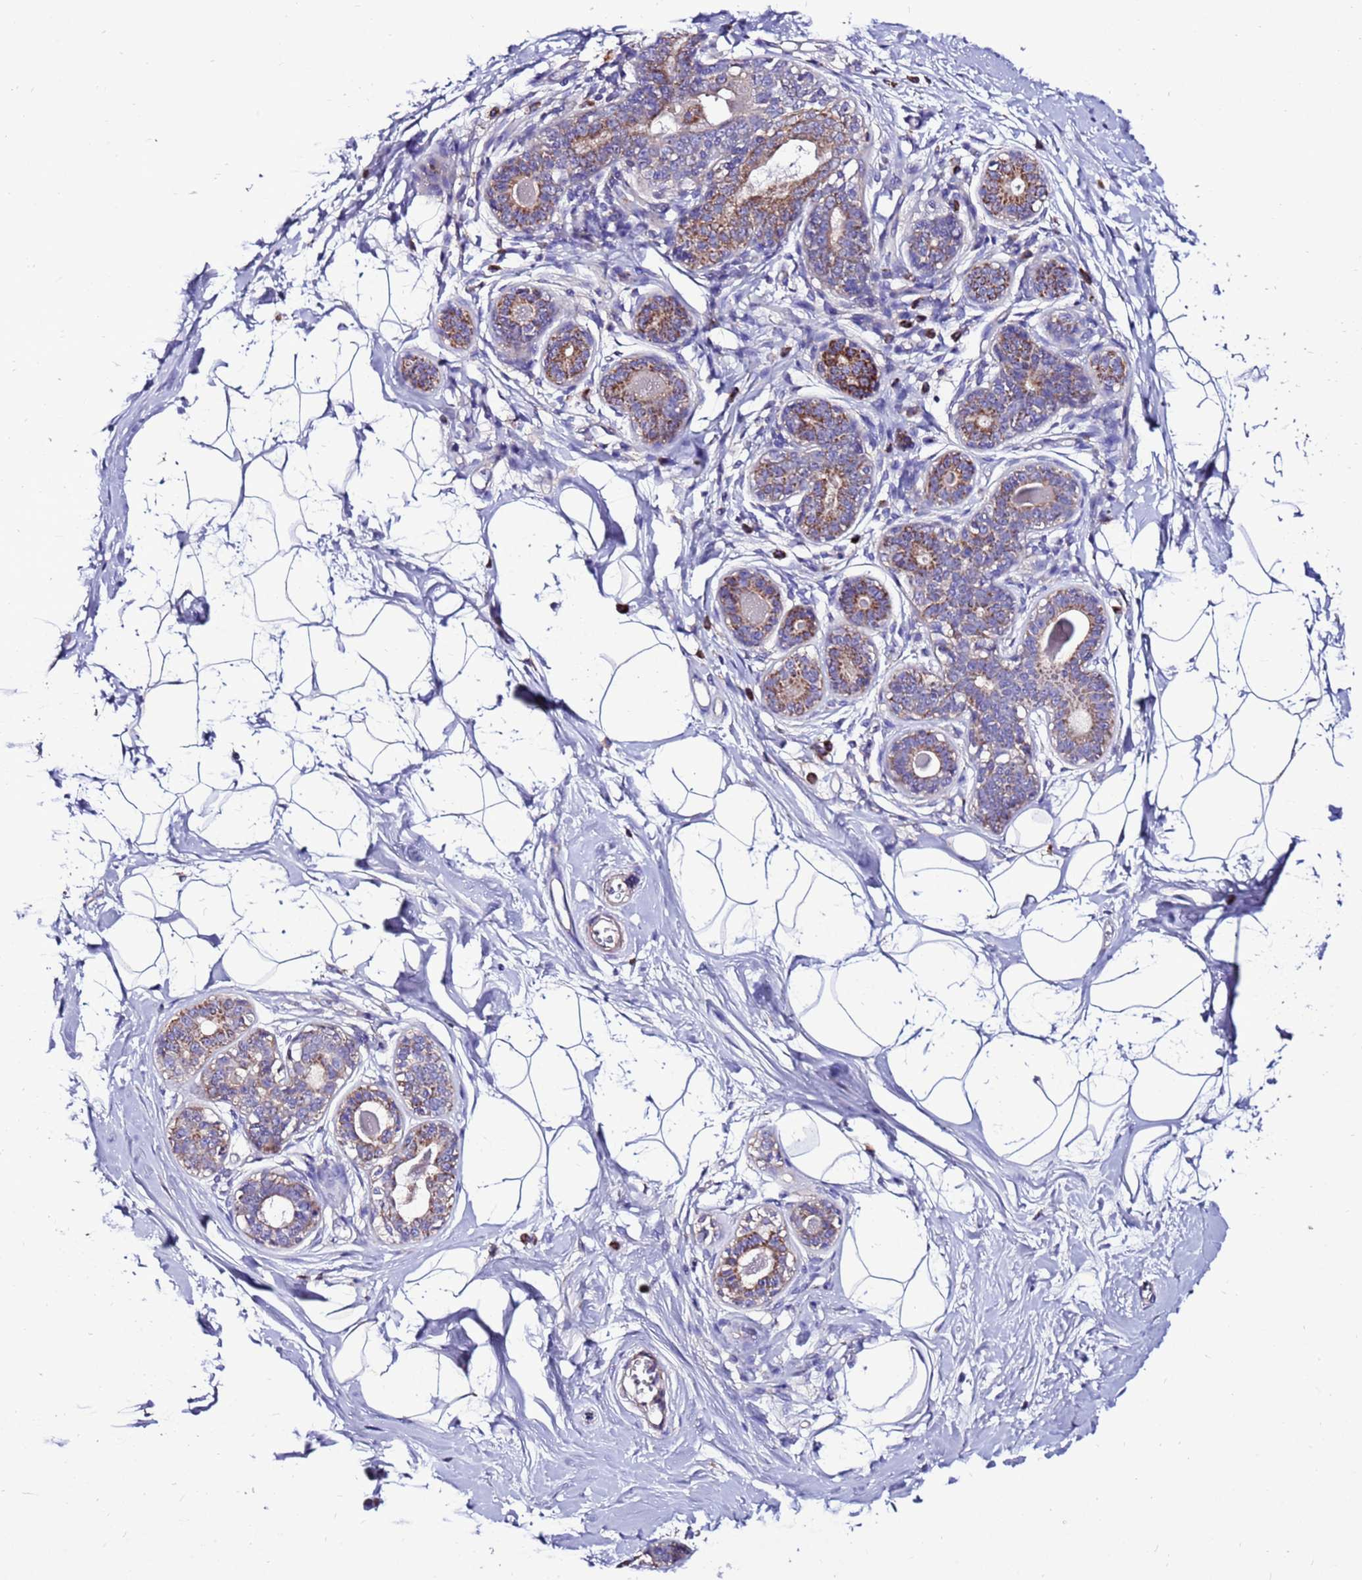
{"staining": {"intensity": "negative", "quantity": "none", "location": "none"}, "tissue": "breast", "cell_type": "Adipocytes", "image_type": "normal", "snomed": [{"axis": "morphology", "description": "Normal tissue, NOS"}, {"axis": "topography", "description": "Breast"}], "caption": "The IHC photomicrograph has no significant positivity in adipocytes of breast. Brightfield microscopy of IHC stained with DAB (brown) and hematoxylin (blue), captured at high magnification.", "gene": "TMEM106C", "patient": {"sex": "female", "age": 45}}